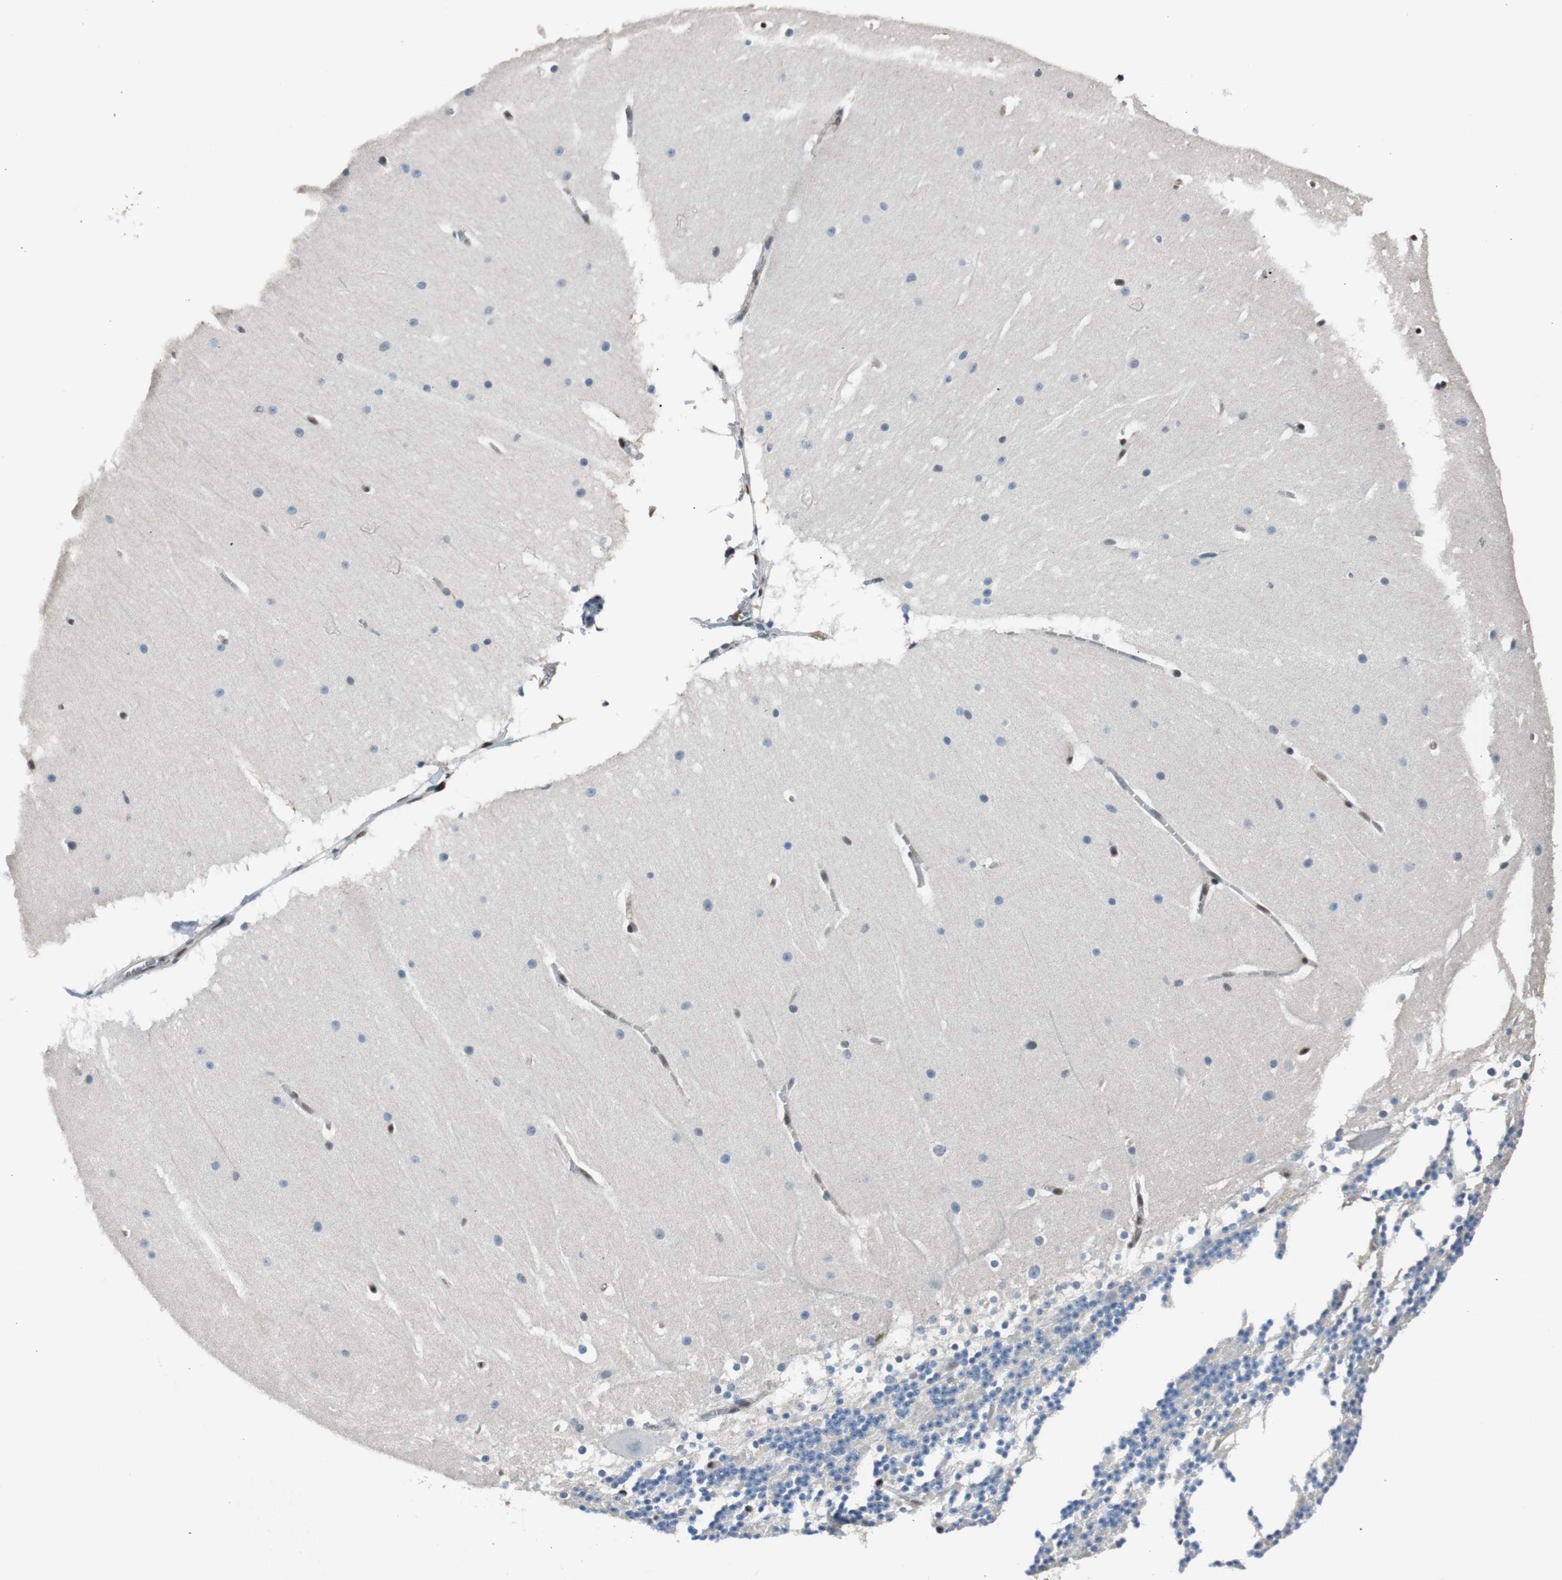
{"staining": {"intensity": "negative", "quantity": "none", "location": "none"}, "tissue": "cerebellum", "cell_type": "Cells in granular layer", "image_type": "normal", "snomed": [{"axis": "morphology", "description": "Normal tissue, NOS"}, {"axis": "topography", "description": "Cerebellum"}], "caption": "This is an immunohistochemistry (IHC) photomicrograph of normal cerebellum. There is no staining in cells in granular layer.", "gene": "PML", "patient": {"sex": "female", "age": 19}}